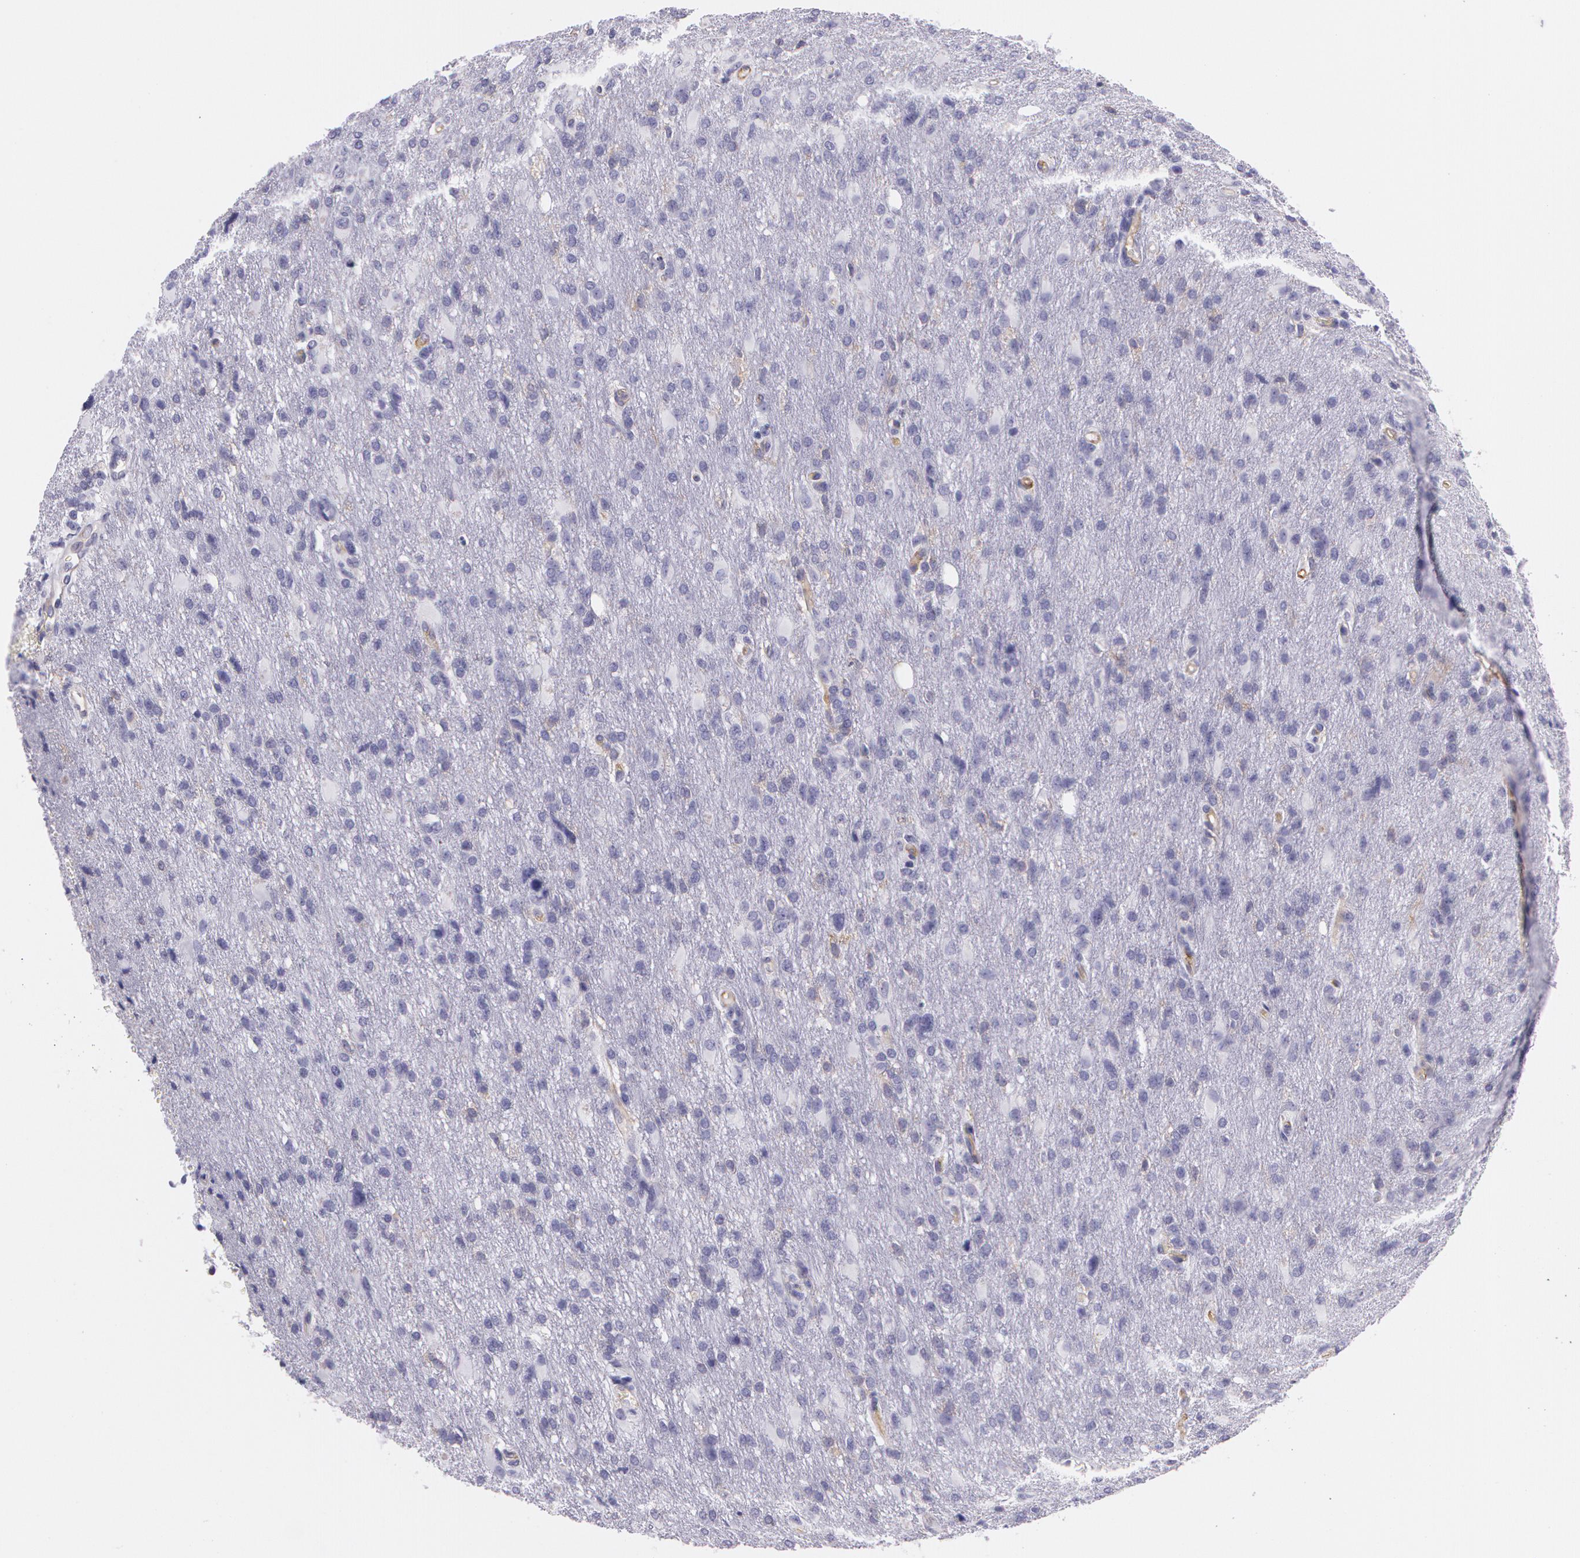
{"staining": {"intensity": "negative", "quantity": "none", "location": "none"}, "tissue": "glioma", "cell_type": "Tumor cells", "image_type": "cancer", "snomed": [{"axis": "morphology", "description": "Glioma, malignant, High grade"}, {"axis": "topography", "description": "Brain"}], "caption": "DAB immunohistochemical staining of glioma shows no significant expression in tumor cells.", "gene": "LY75", "patient": {"sex": "male", "age": 68}}